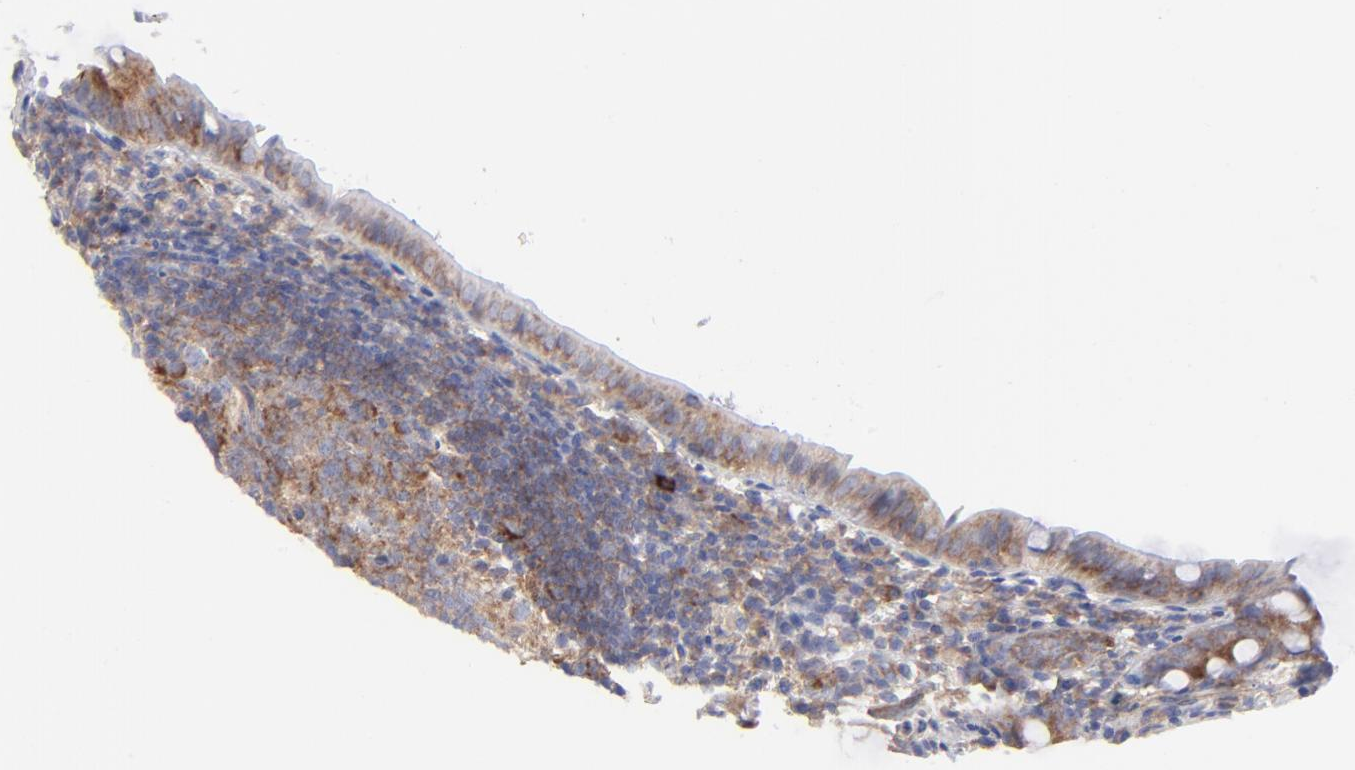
{"staining": {"intensity": "moderate", "quantity": "25%-75%", "location": "cytoplasmic/membranous"}, "tissue": "appendix", "cell_type": "Glandular cells", "image_type": "normal", "snomed": [{"axis": "morphology", "description": "Normal tissue, NOS"}, {"axis": "topography", "description": "Appendix"}], "caption": "IHC of normal appendix reveals medium levels of moderate cytoplasmic/membranous expression in about 25%-75% of glandular cells. (DAB (3,3'-diaminobenzidine) IHC, brown staining for protein, blue staining for nuclei).", "gene": "EIF2AK2", "patient": {"sex": "female", "age": 10}}